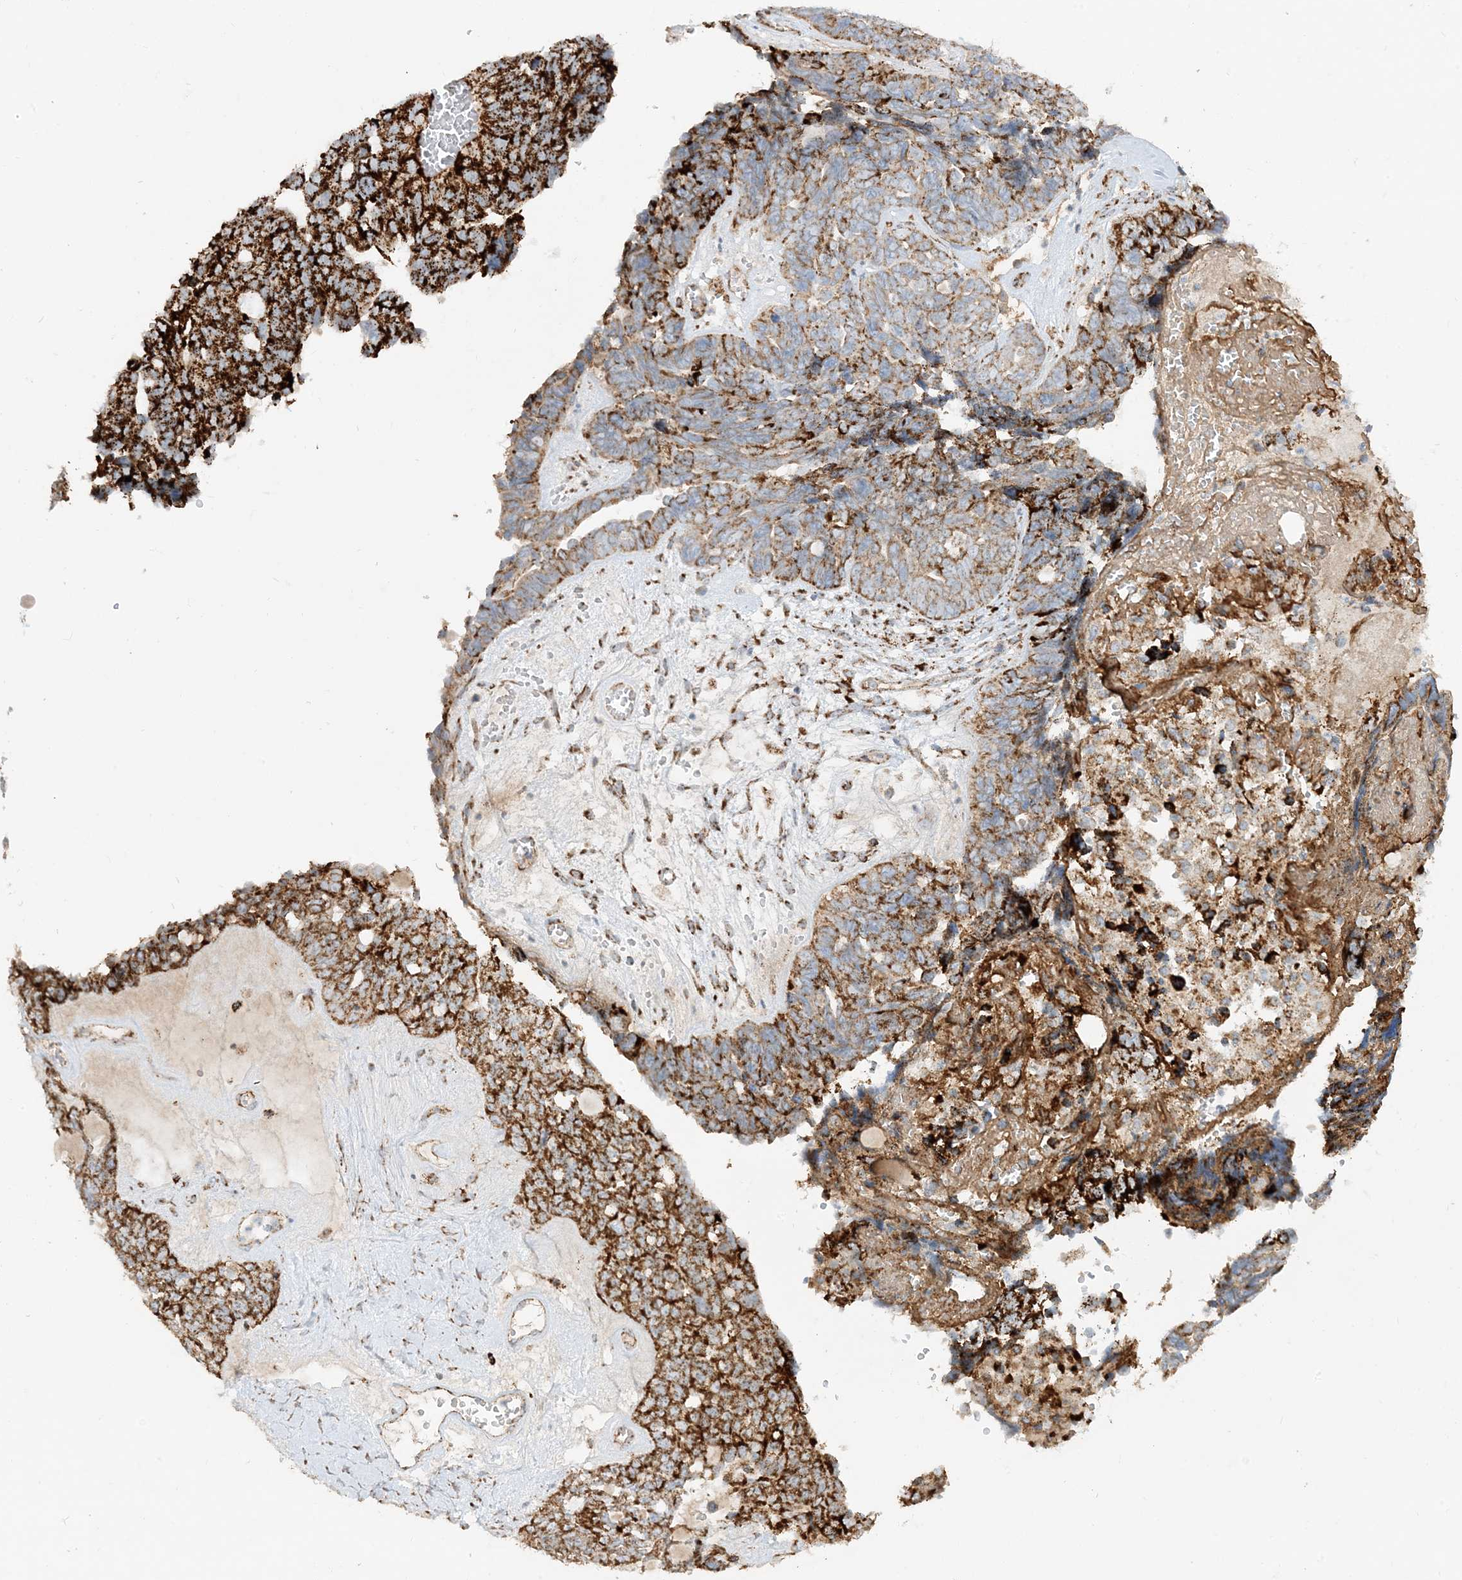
{"staining": {"intensity": "strong", "quantity": ">75%", "location": "cytoplasmic/membranous"}, "tissue": "ovarian cancer", "cell_type": "Tumor cells", "image_type": "cancer", "snomed": [{"axis": "morphology", "description": "Cystadenocarcinoma, serous, NOS"}, {"axis": "topography", "description": "Ovary"}], "caption": "Immunohistochemical staining of human ovarian cancer demonstrates high levels of strong cytoplasmic/membranous protein staining in approximately >75% of tumor cells.", "gene": "NDUFAF3", "patient": {"sex": "female", "age": 79}}